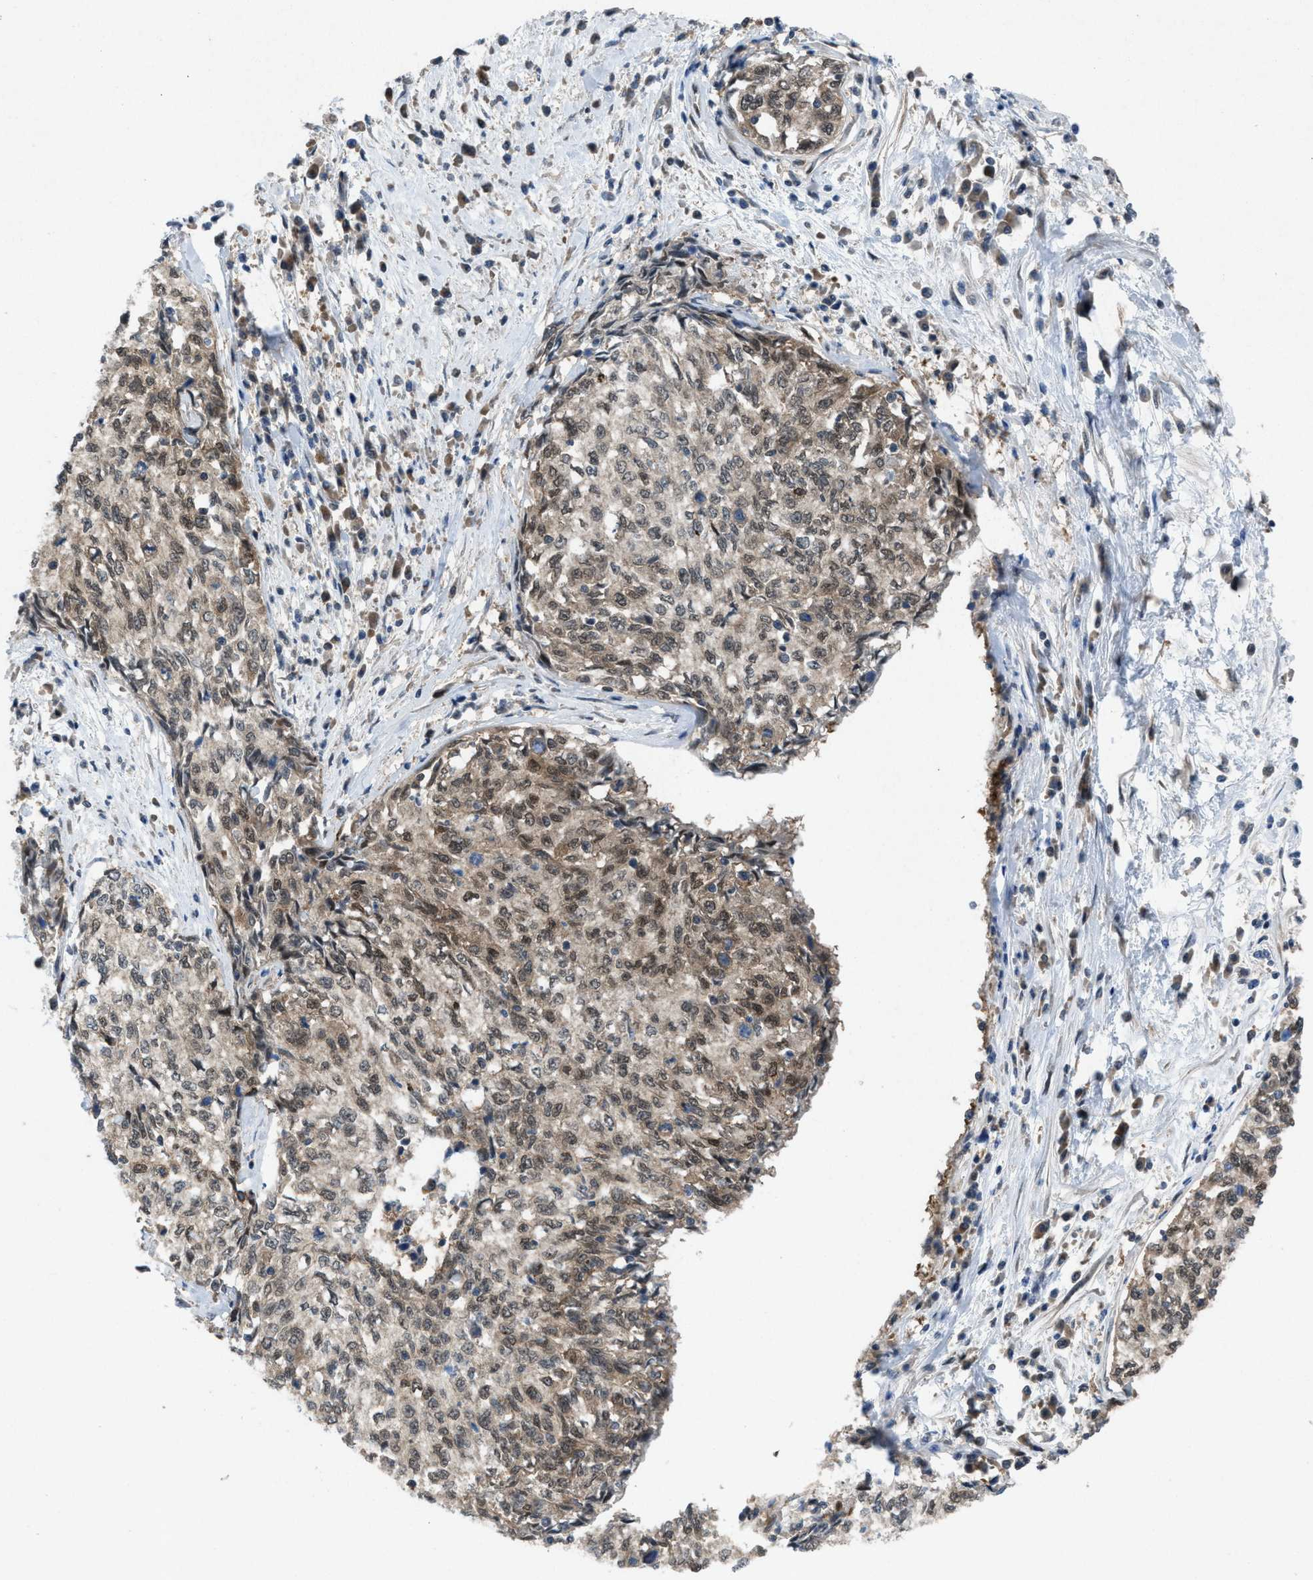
{"staining": {"intensity": "weak", "quantity": "25%-75%", "location": "cytoplasmic/membranous"}, "tissue": "cervical cancer", "cell_type": "Tumor cells", "image_type": "cancer", "snomed": [{"axis": "morphology", "description": "Squamous cell carcinoma, NOS"}, {"axis": "topography", "description": "Cervix"}], "caption": "Human cervical squamous cell carcinoma stained with a brown dye exhibits weak cytoplasmic/membranous positive expression in about 25%-75% of tumor cells.", "gene": "PLAA", "patient": {"sex": "female", "age": 57}}